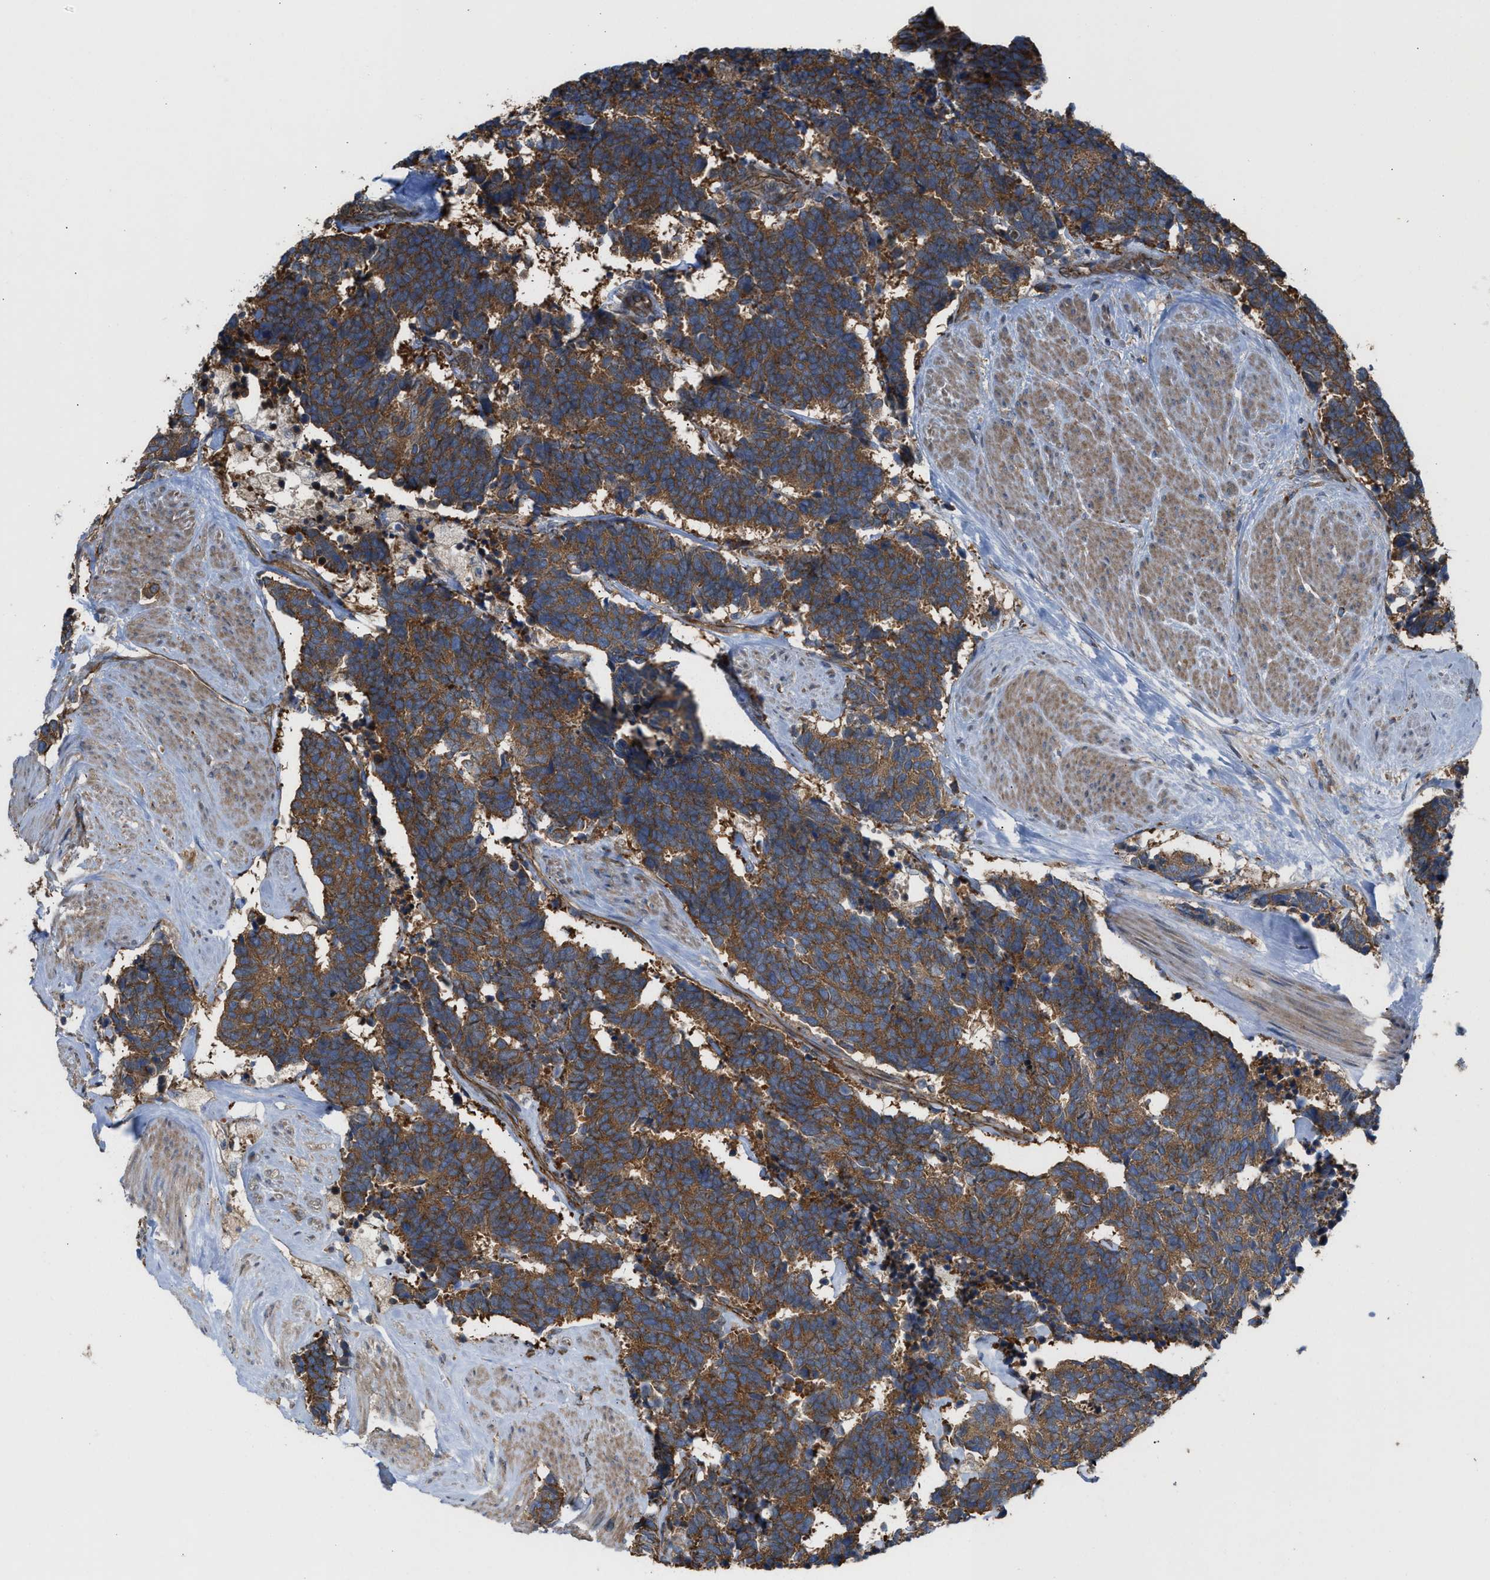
{"staining": {"intensity": "moderate", "quantity": ">75%", "location": "cytoplasmic/membranous"}, "tissue": "carcinoid", "cell_type": "Tumor cells", "image_type": "cancer", "snomed": [{"axis": "morphology", "description": "Carcinoma, NOS"}, {"axis": "morphology", "description": "Carcinoid, malignant, NOS"}, {"axis": "topography", "description": "Urinary bladder"}], "caption": "There is medium levels of moderate cytoplasmic/membranous expression in tumor cells of carcinoid, as demonstrated by immunohistochemical staining (brown color).", "gene": "EPS15L1", "patient": {"sex": "male", "age": 57}}